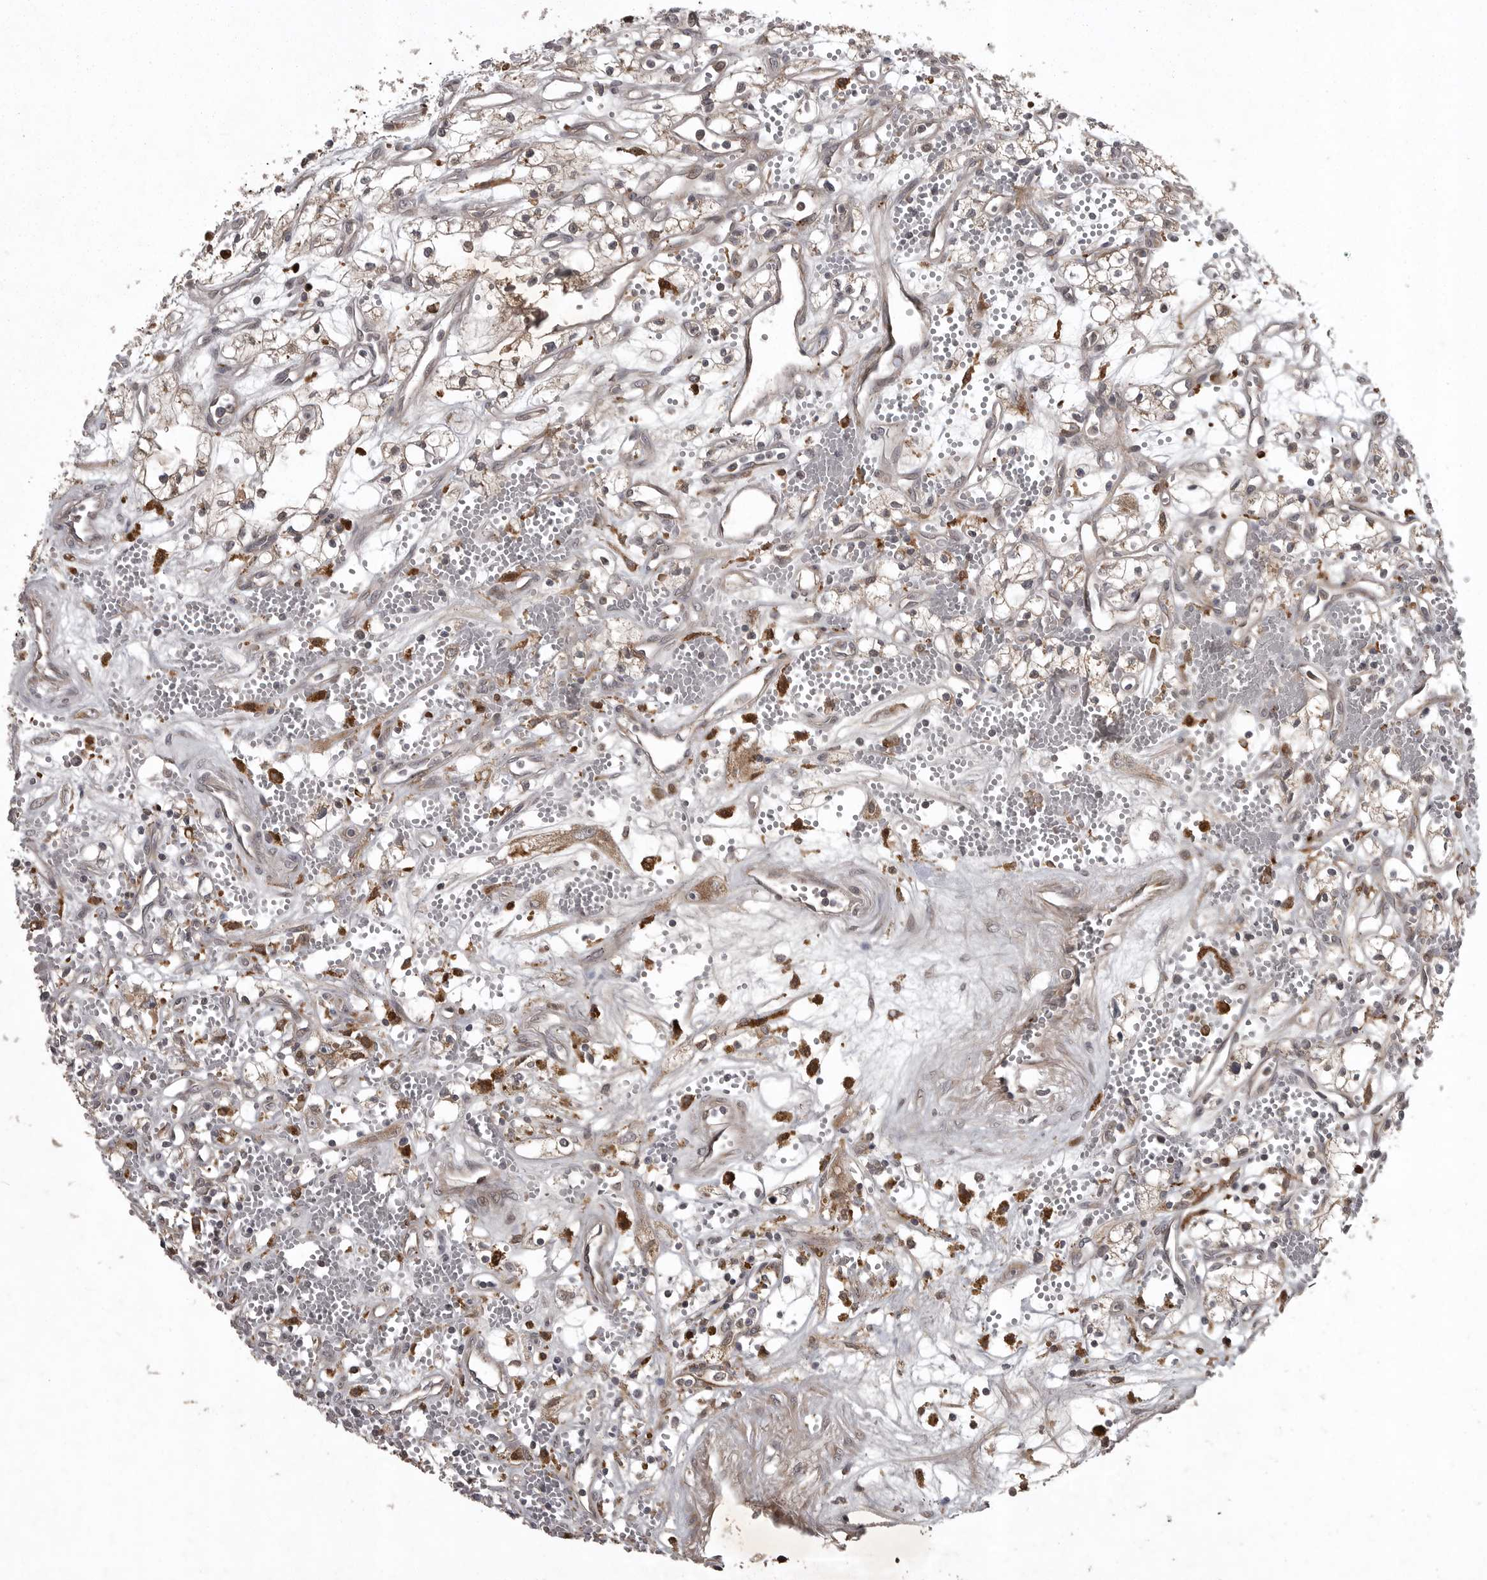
{"staining": {"intensity": "weak", "quantity": "25%-75%", "location": "cytoplasmic/membranous"}, "tissue": "renal cancer", "cell_type": "Tumor cells", "image_type": "cancer", "snomed": [{"axis": "morphology", "description": "Adenocarcinoma, NOS"}, {"axis": "topography", "description": "Kidney"}], "caption": "Immunohistochemical staining of human renal cancer demonstrates weak cytoplasmic/membranous protein staining in approximately 25%-75% of tumor cells.", "gene": "GPR31", "patient": {"sex": "male", "age": 59}}